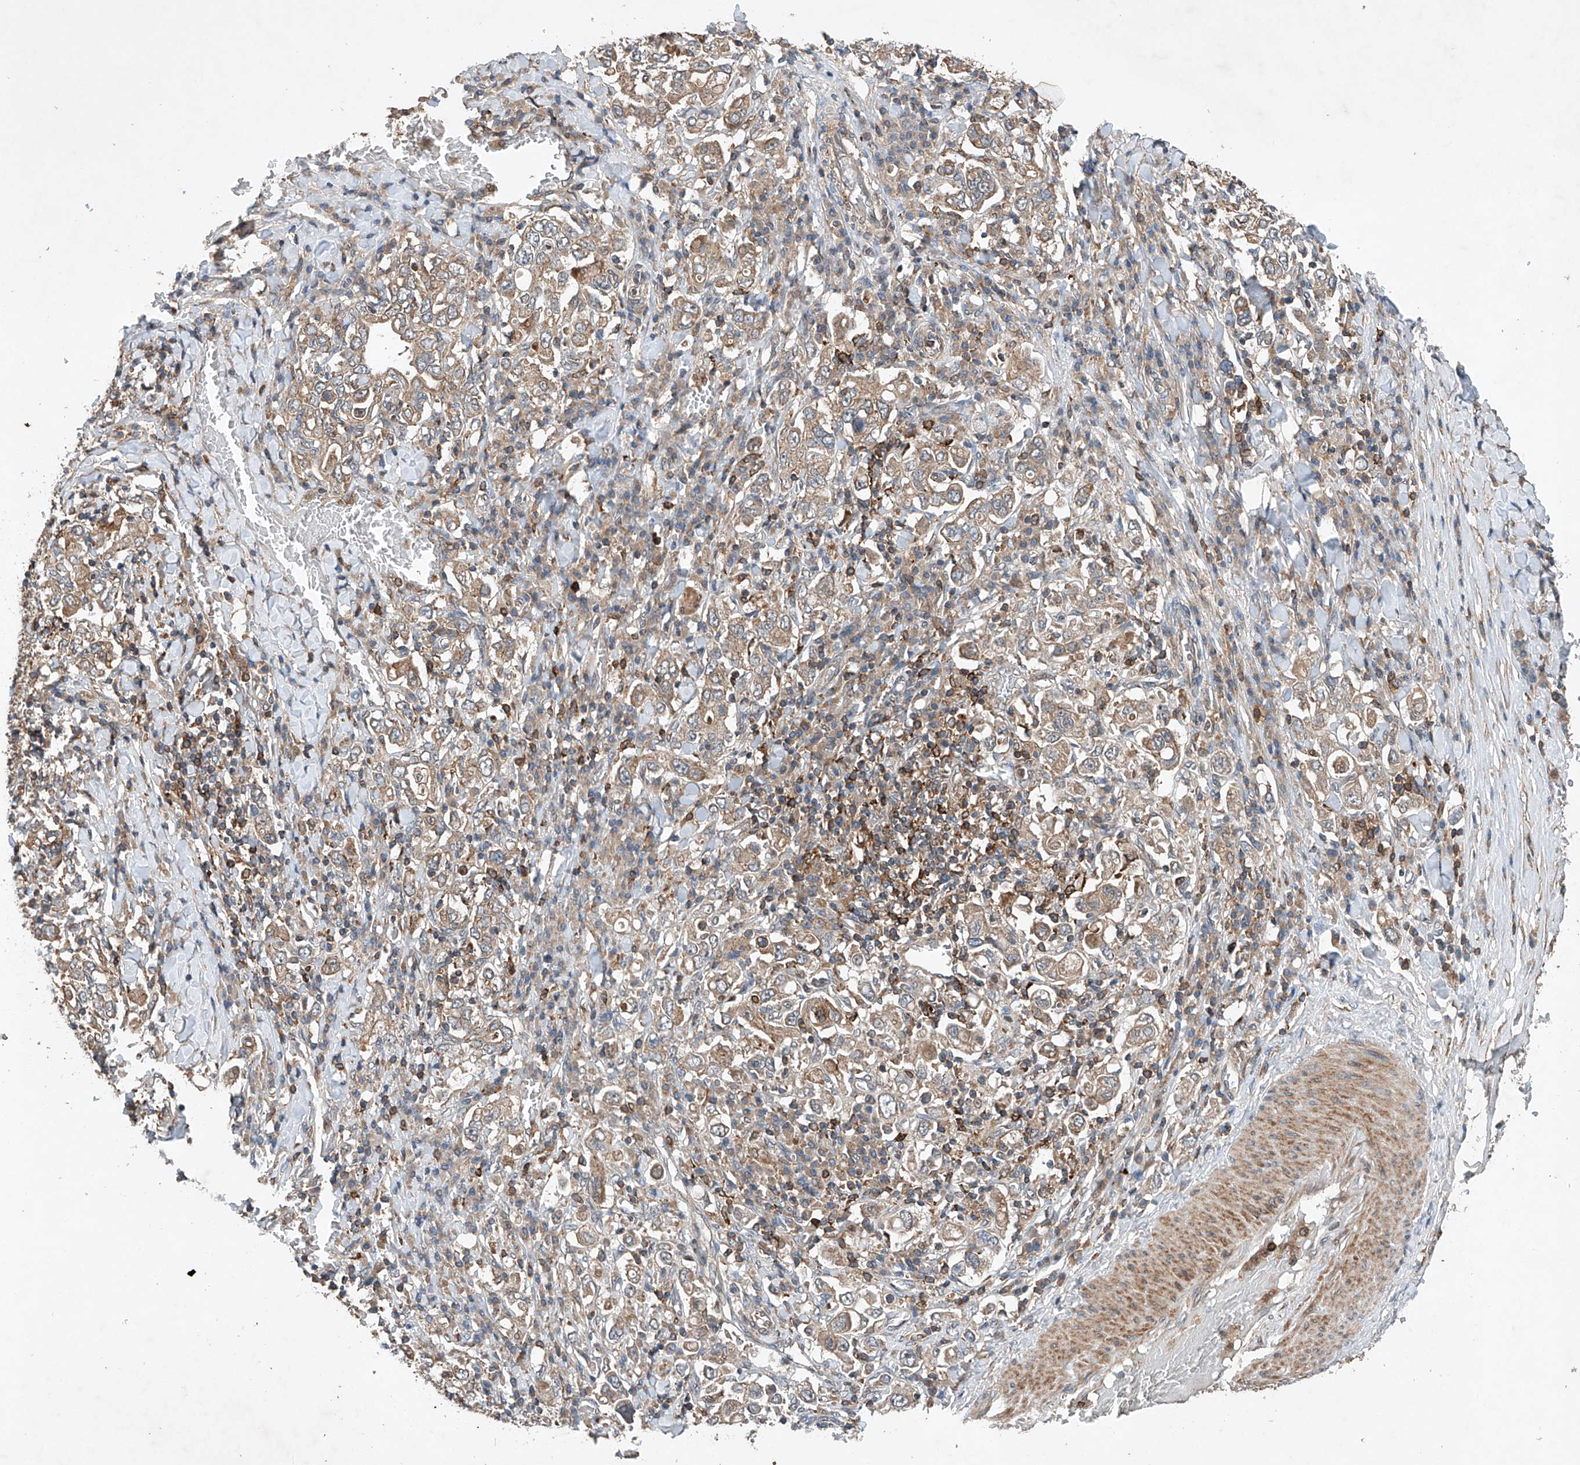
{"staining": {"intensity": "moderate", "quantity": ">75%", "location": "cytoplasmic/membranous"}, "tissue": "stomach cancer", "cell_type": "Tumor cells", "image_type": "cancer", "snomed": [{"axis": "morphology", "description": "Adenocarcinoma, NOS"}, {"axis": "topography", "description": "Stomach, upper"}], "caption": "The photomicrograph exhibits a brown stain indicating the presence of a protein in the cytoplasmic/membranous of tumor cells in stomach adenocarcinoma.", "gene": "CEP85L", "patient": {"sex": "male", "age": 62}}